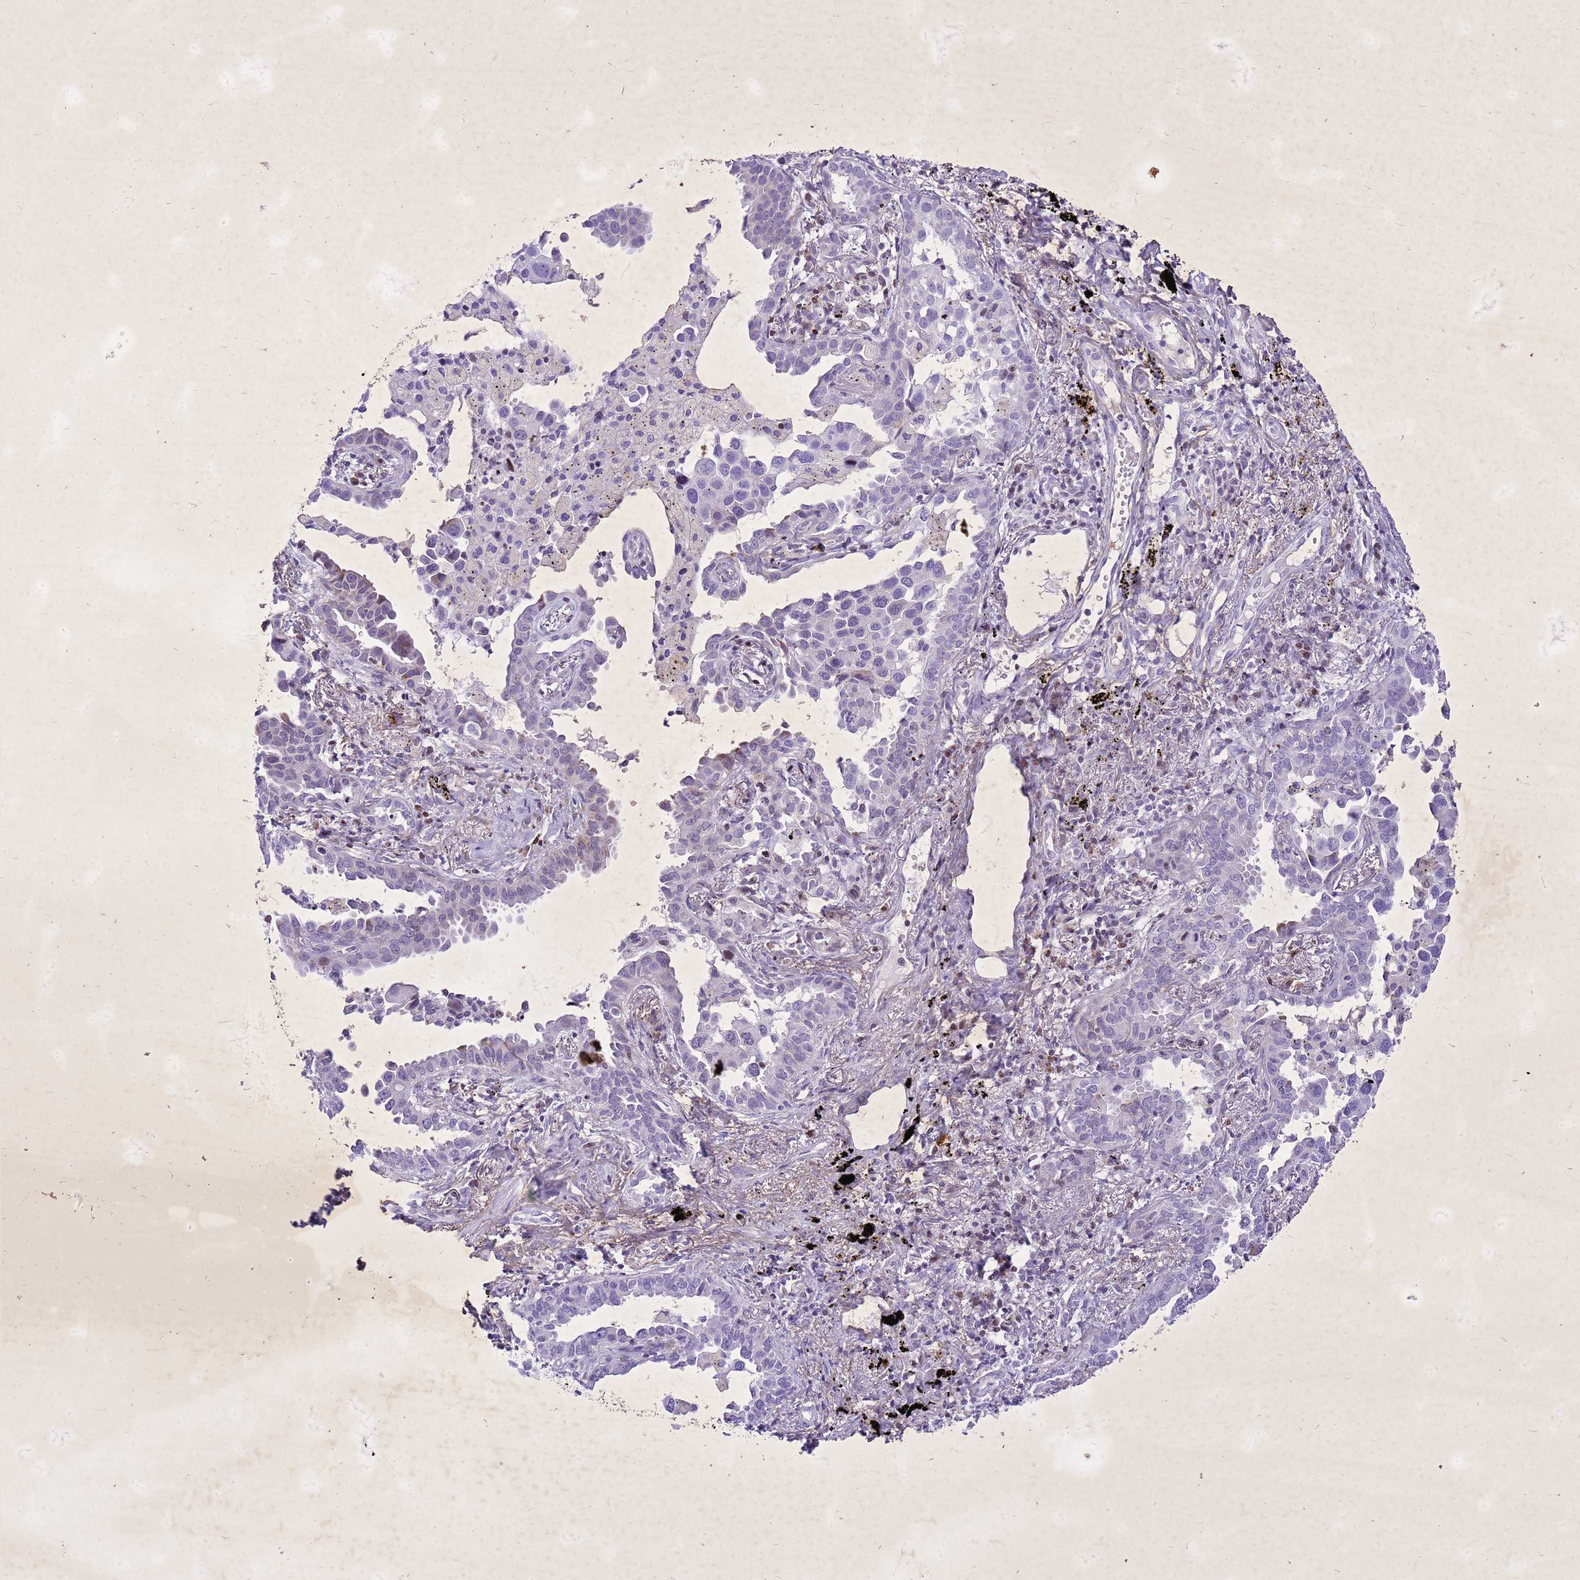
{"staining": {"intensity": "negative", "quantity": "none", "location": "none"}, "tissue": "lung cancer", "cell_type": "Tumor cells", "image_type": "cancer", "snomed": [{"axis": "morphology", "description": "Adenocarcinoma, NOS"}, {"axis": "topography", "description": "Lung"}], "caption": "DAB immunohistochemical staining of adenocarcinoma (lung) displays no significant expression in tumor cells.", "gene": "COPS9", "patient": {"sex": "male", "age": 67}}